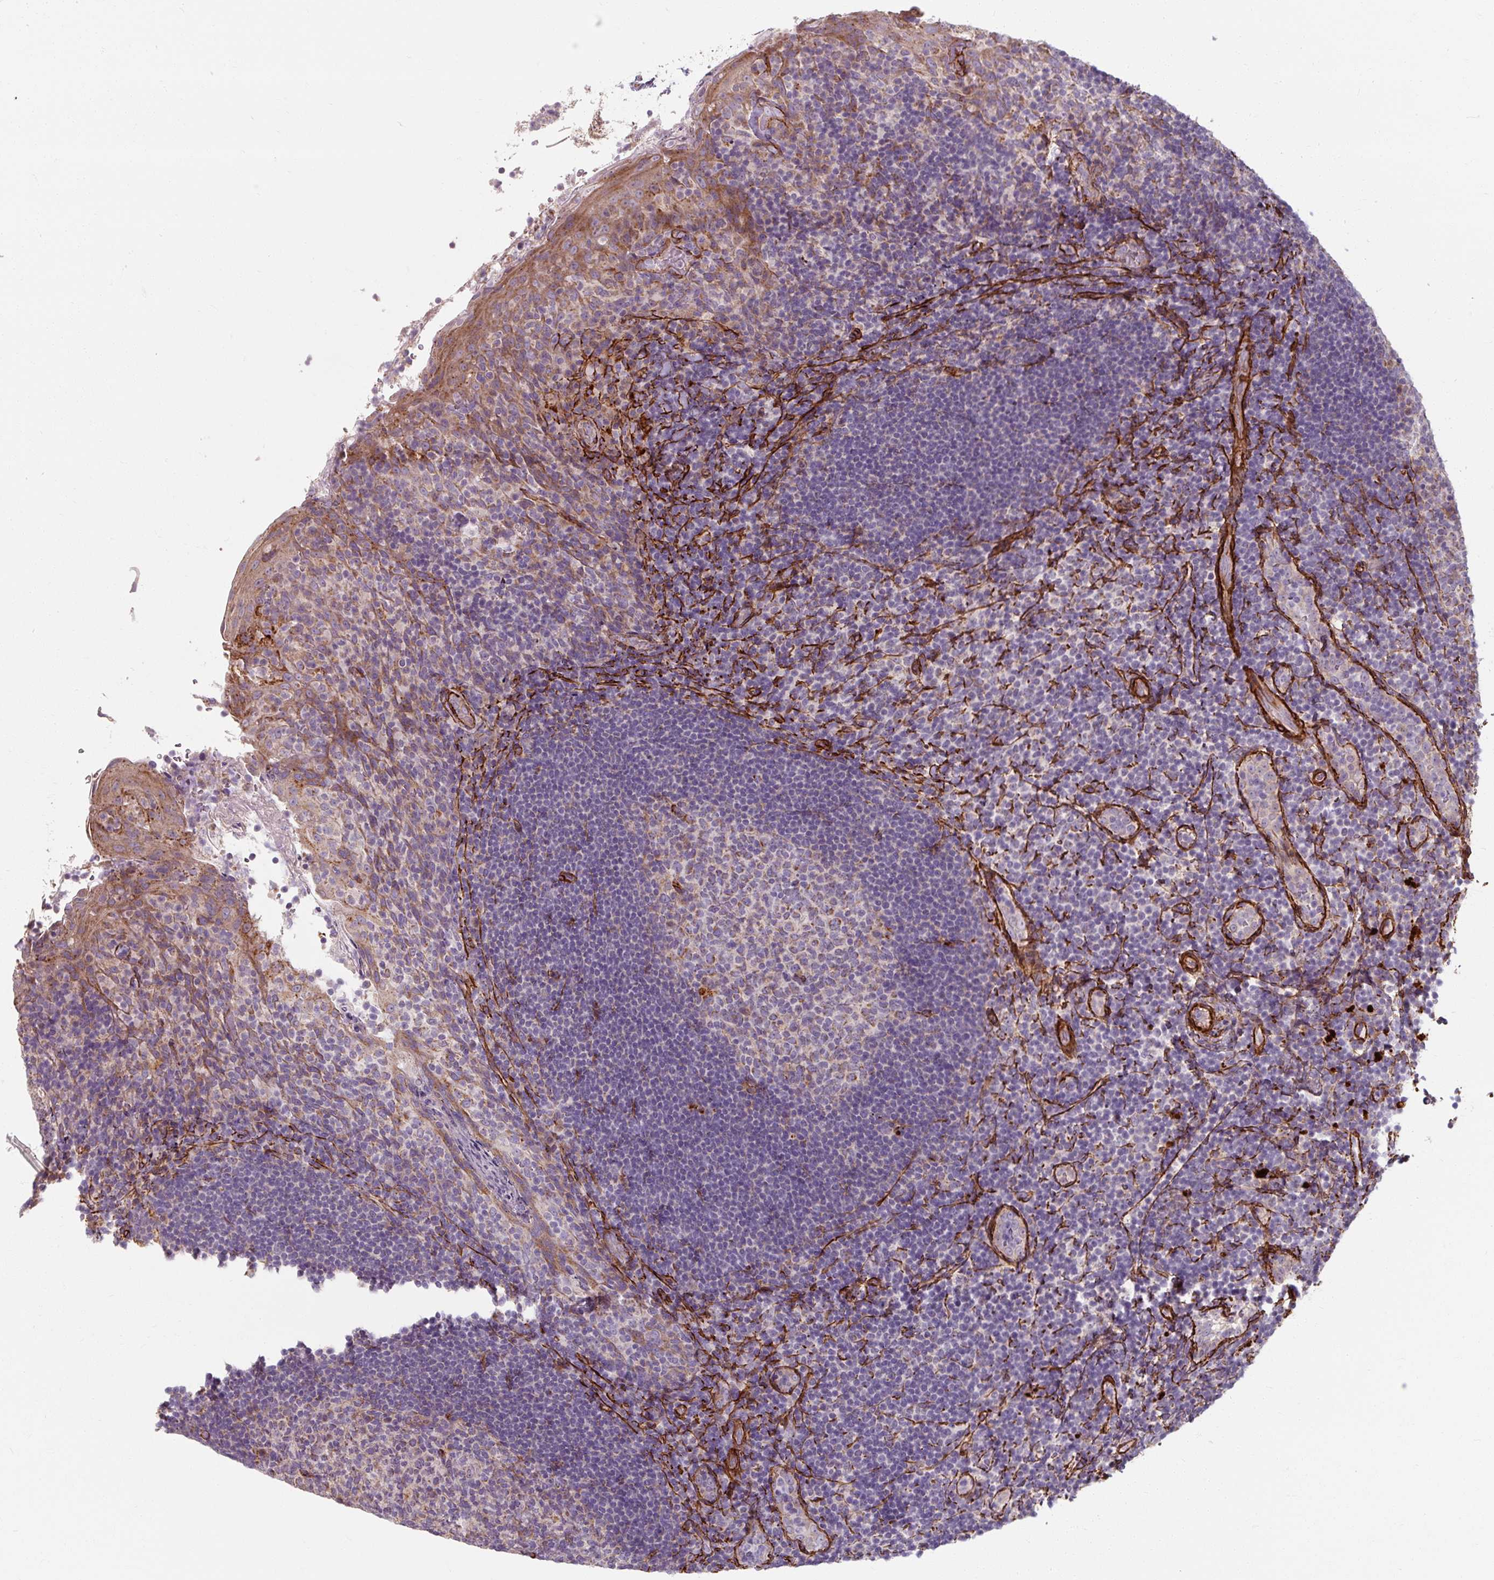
{"staining": {"intensity": "moderate", "quantity": "<25%", "location": "cytoplasmic/membranous"}, "tissue": "tonsil", "cell_type": "Germinal center cells", "image_type": "normal", "snomed": [{"axis": "morphology", "description": "Normal tissue, NOS"}, {"axis": "topography", "description": "Tonsil"}], "caption": "This histopathology image exhibits benign tonsil stained with immunohistochemistry (IHC) to label a protein in brown. The cytoplasmic/membranous of germinal center cells show moderate positivity for the protein. Nuclei are counter-stained blue.", "gene": "MRPS5", "patient": {"sex": "female", "age": 10}}